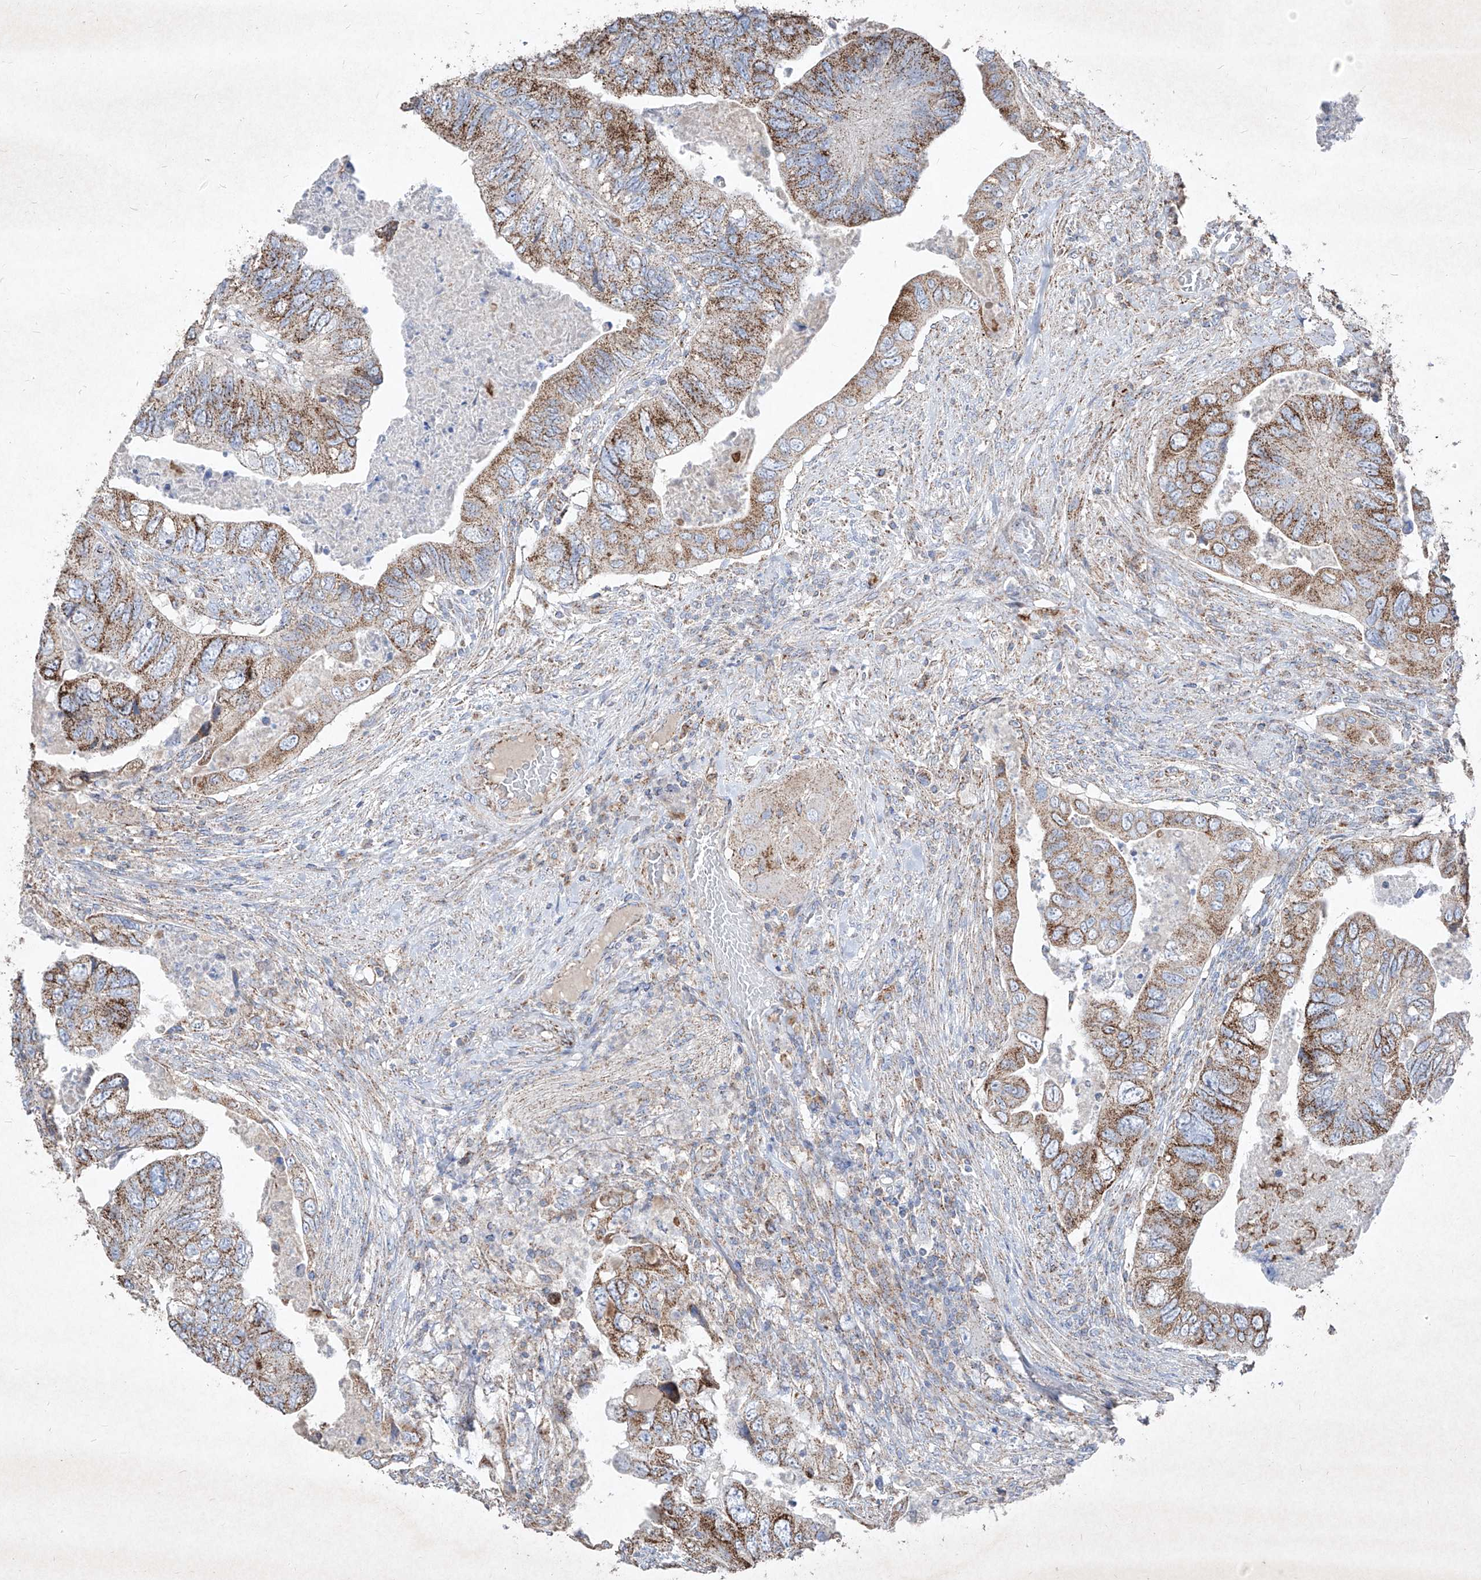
{"staining": {"intensity": "moderate", "quantity": ">75%", "location": "cytoplasmic/membranous"}, "tissue": "colorectal cancer", "cell_type": "Tumor cells", "image_type": "cancer", "snomed": [{"axis": "morphology", "description": "Adenocarcinoma, NOS"}, {"axis": "topography", "description": "Rectum"}], "caption": "Immunohistochemical staining of human colorectal cancer shows medium levels of moderate cytoplasmic/membranous protein staining in approximately >75% of tumor cells.", "gene": "ABCD3", "patient": {"sex": "male", "age": 63}}